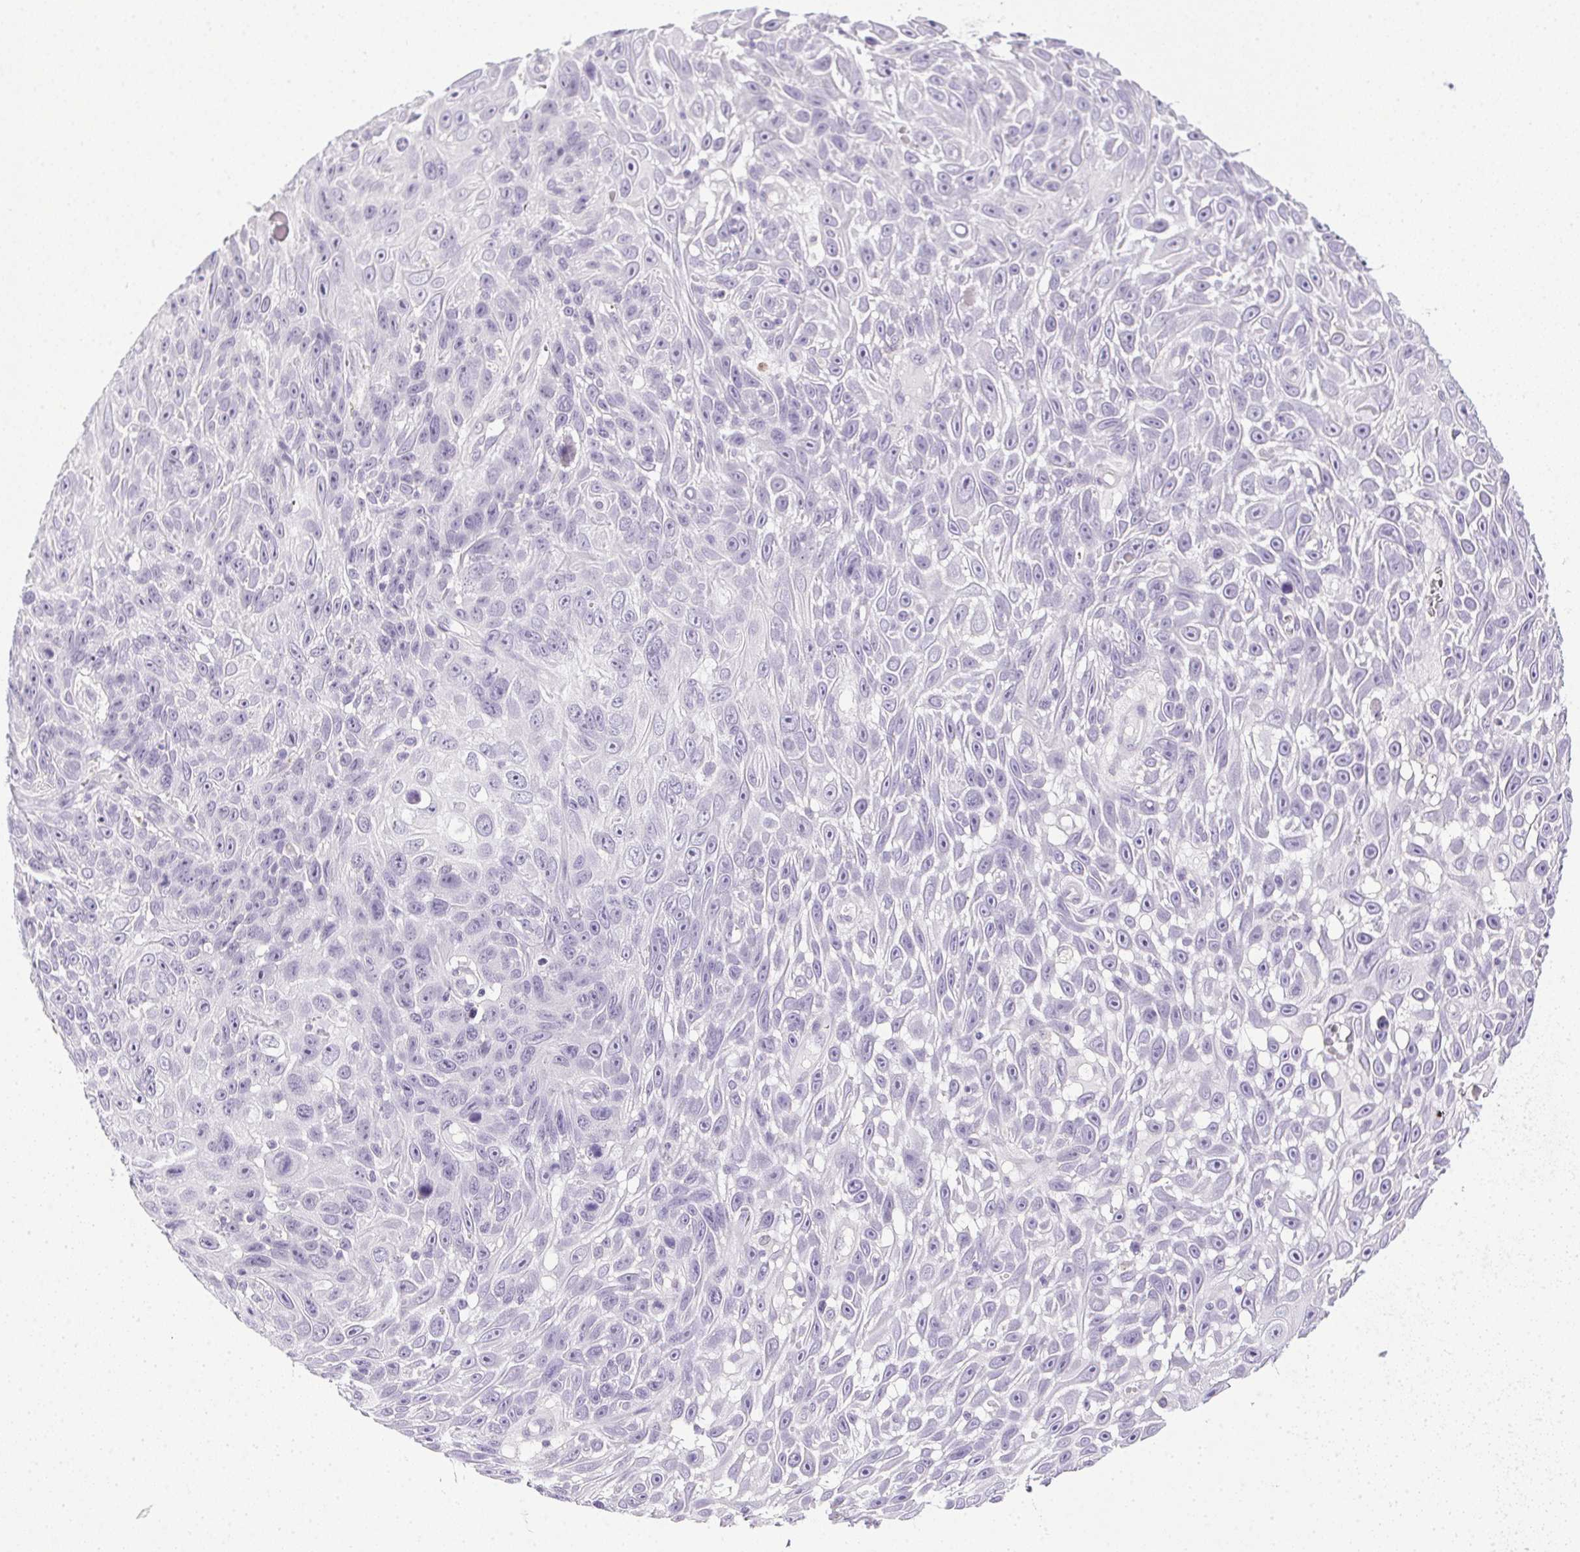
{"staining": {"intensity": "negative", "quantity": "none", "location": "none"}, "tissue": "skin cancer", "cell_type": "Tumor cells", "image_type": "cancer", "snomed": [{"axis": "morphology", "description": "Squamous cell carcinoma, NOS"}, {"axis": "topography", "description": "Skin"}], "caption": "Immunohistochemistry histopathology image of human skin squamous cell carcinoma stained for a protein (brown), which demonstrates no staining in tumor cells.", "gene": "PRL", "patient": {"sex": "male", "age": 82}}